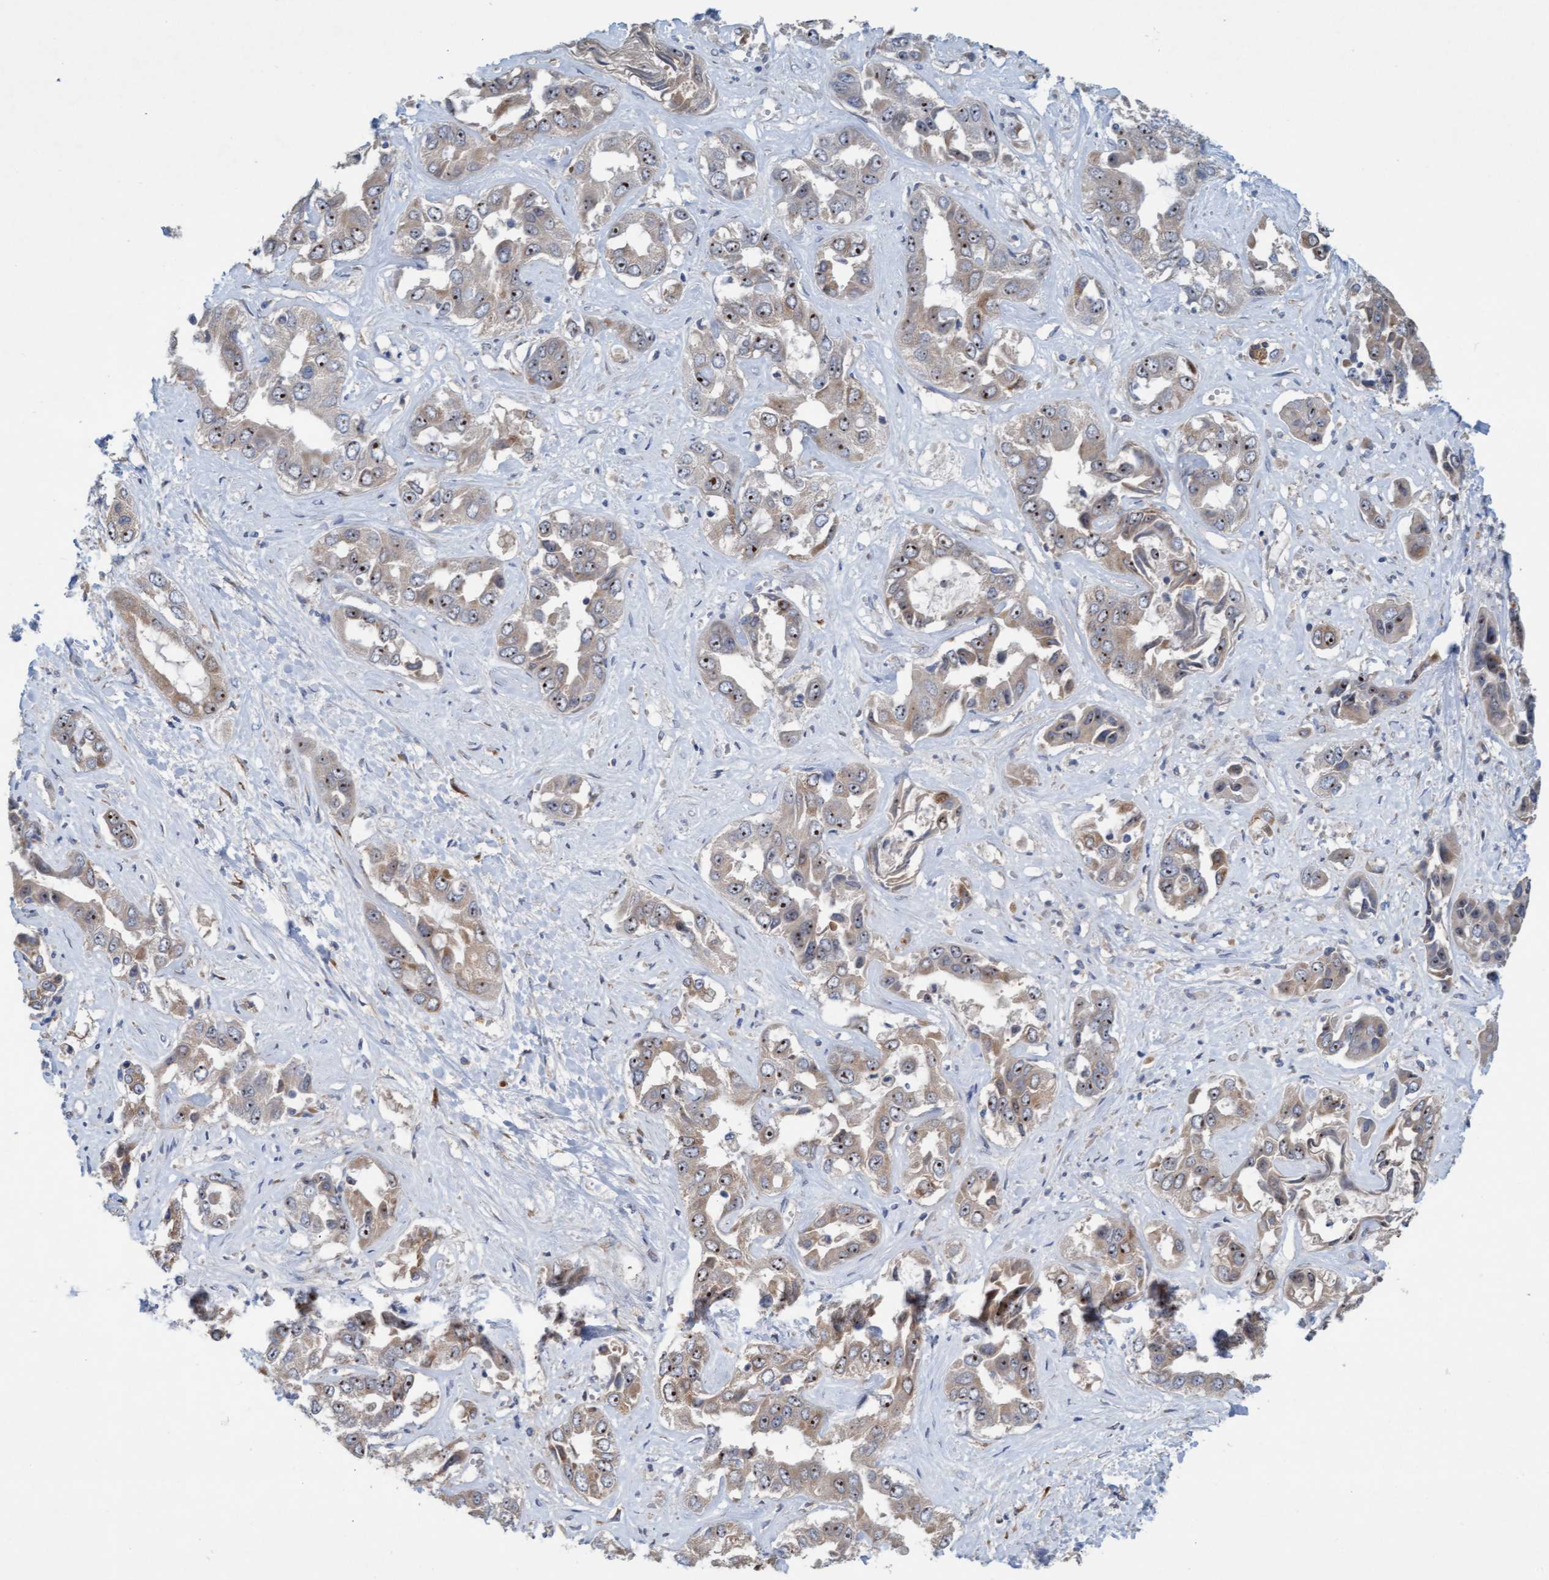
{"staining": {"intensity": "moderate", "quantity": ">75%", "location": "cytoplasmic/membranous,nuclear"}, "tissue": "liver cancer", "cell_type": "Tumor cells", "image_type": "cancer", "snomed": [{"axis": "morphology", "description": "Cholangiocarcinoma"}, {"axis": "topography", "description": "Liver"}], "caption": "IHC image of human liver cancer (cholangiocarcinoma) stained for a protein (brown), which exhibits medium levels of moderate cytoplasmic/membranous and nuclear staining in approximately >75% of tumor cells.", "gene": "ZNF566", "patient": {"sex": "female", "age": 52}}